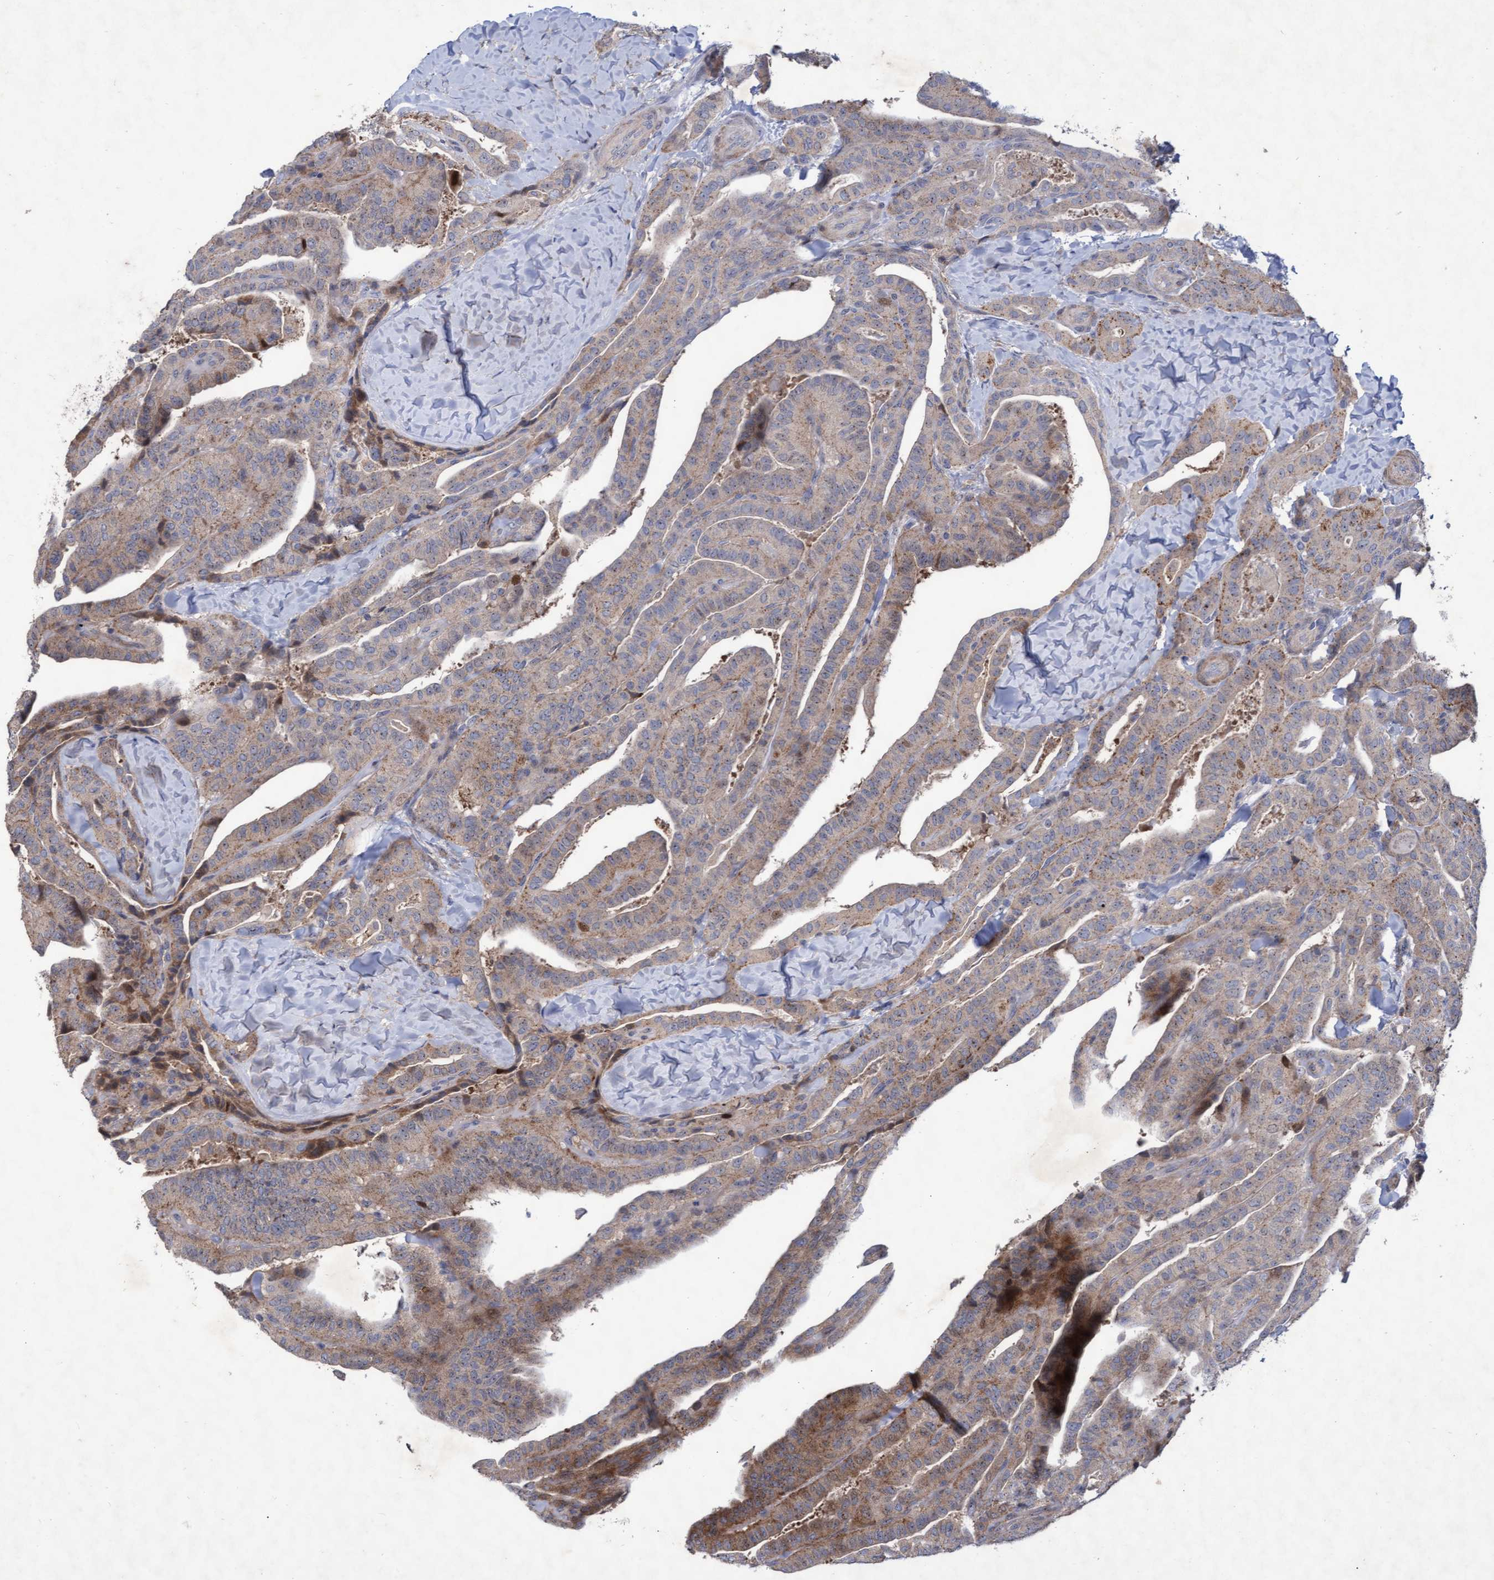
{"staining": {"intensity": "moderate", "quantity": "25%-75%", "location": "cytoplasmic/membranous"}, "tissue": "thyroid cancer", "cell_type": "Tumor cells", "image_type": "cancer", "snomed": [{"axis": "morphology", "description": "Papillary adenocarcinoma, NOS"}, {"axis": "topography", "description": "Thyroid gland"}], "caption": "This is an image of immunohistochemistry (IHC) staining of thyroid cancer, which shows moderate positivity in the cytoplasmic/membranous of tumor cells.", "gene": "ABCF2", "patient": {"sex": "male", "age": 77}}